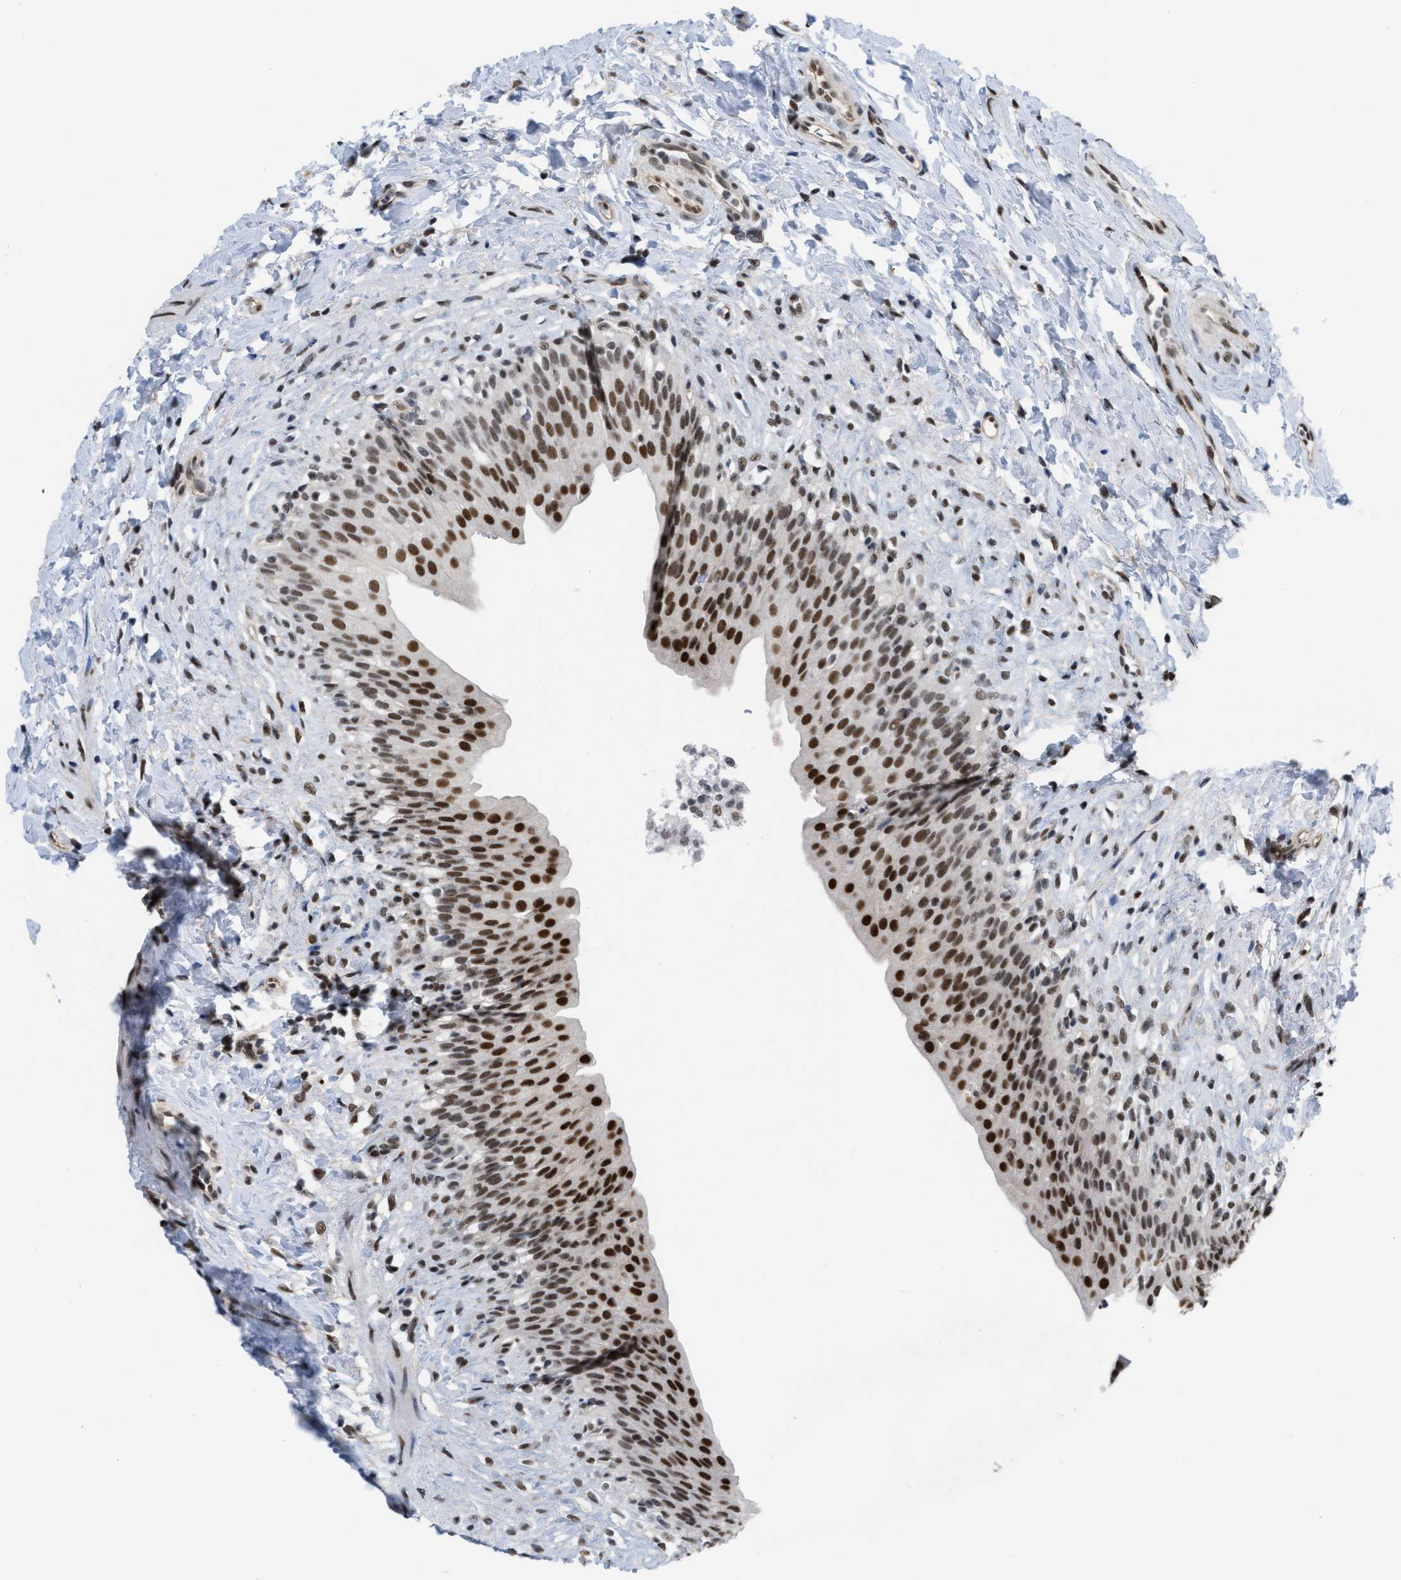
{"staining": {"intensity": "strong", "quantity": ">75%", "location": "nuclear"}, "tissue": "urinary bladder", "cell_type": "Urothelial cells", "image_type": "normal", "snomed": [{"axis": "morphology", "description": "Normal tissue, NOS"}, {"axis": "topography", "description": "Urinary bladder"}], "caption": "About >75% of urothelial cells in benign human urinary bladder exhibit strong nuclear protein staining as visualized by brown immunohistochemical staining.", "gene": "MIER1", "patient": {"sex": "female", "age": 79}}